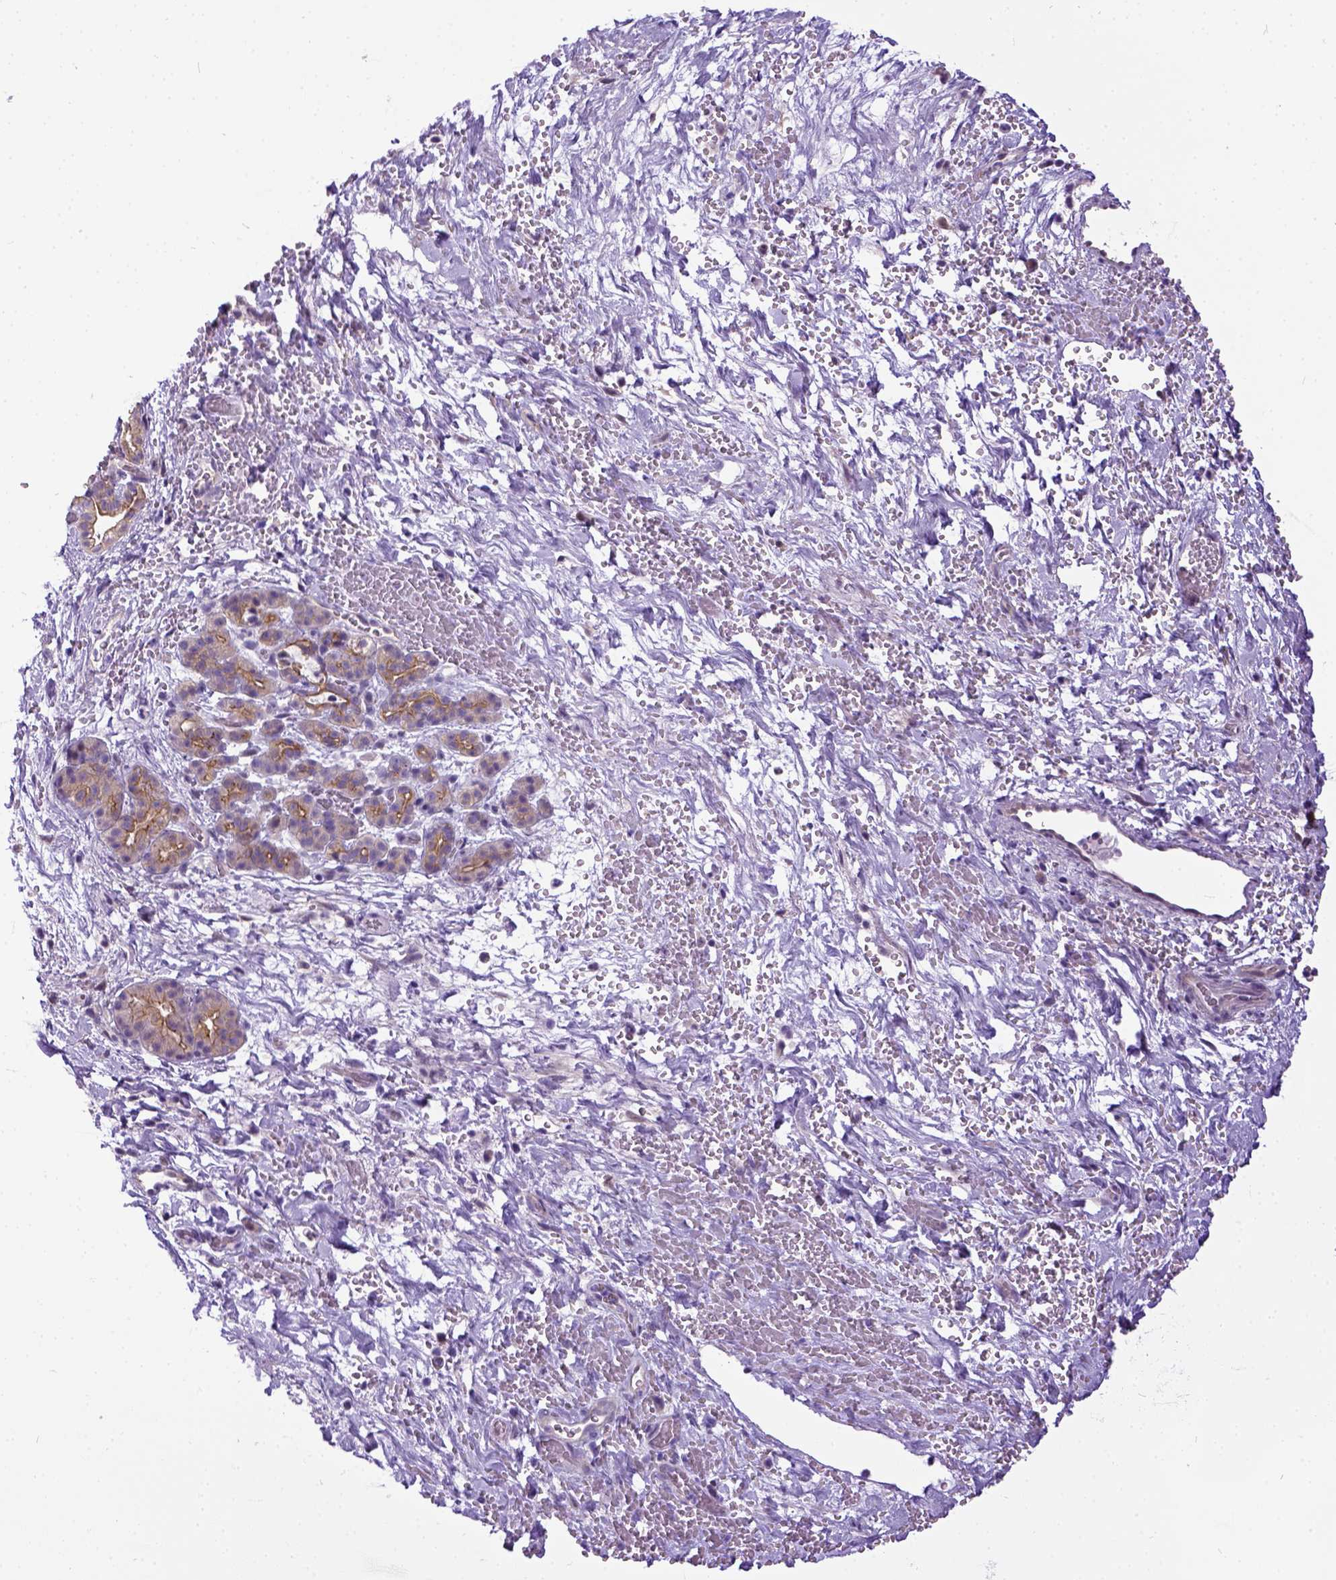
{"staining": {"intensity": "moderate", "quantity": "25%-75%", "location": "cytoplasmic/membranous"}, "tissue": "pancreatic cancer", "cell_type": "Tumor cells", "image_type": "cancer", "snomed": [{"axis": "morphology", "description": "Adenocarcinoma, NOS"}, {"axis": "topography", "description": "Pancreas"}], "caption": "Immunohistochemical staining of human adenocarcinoma (pancreatic) exhibits moderate cytoplasmic/membranous protein expression in approximately 25%-75% of tumor cells.", "gene": "NEK5", "patient": {"sex": "male", "age": 44}}